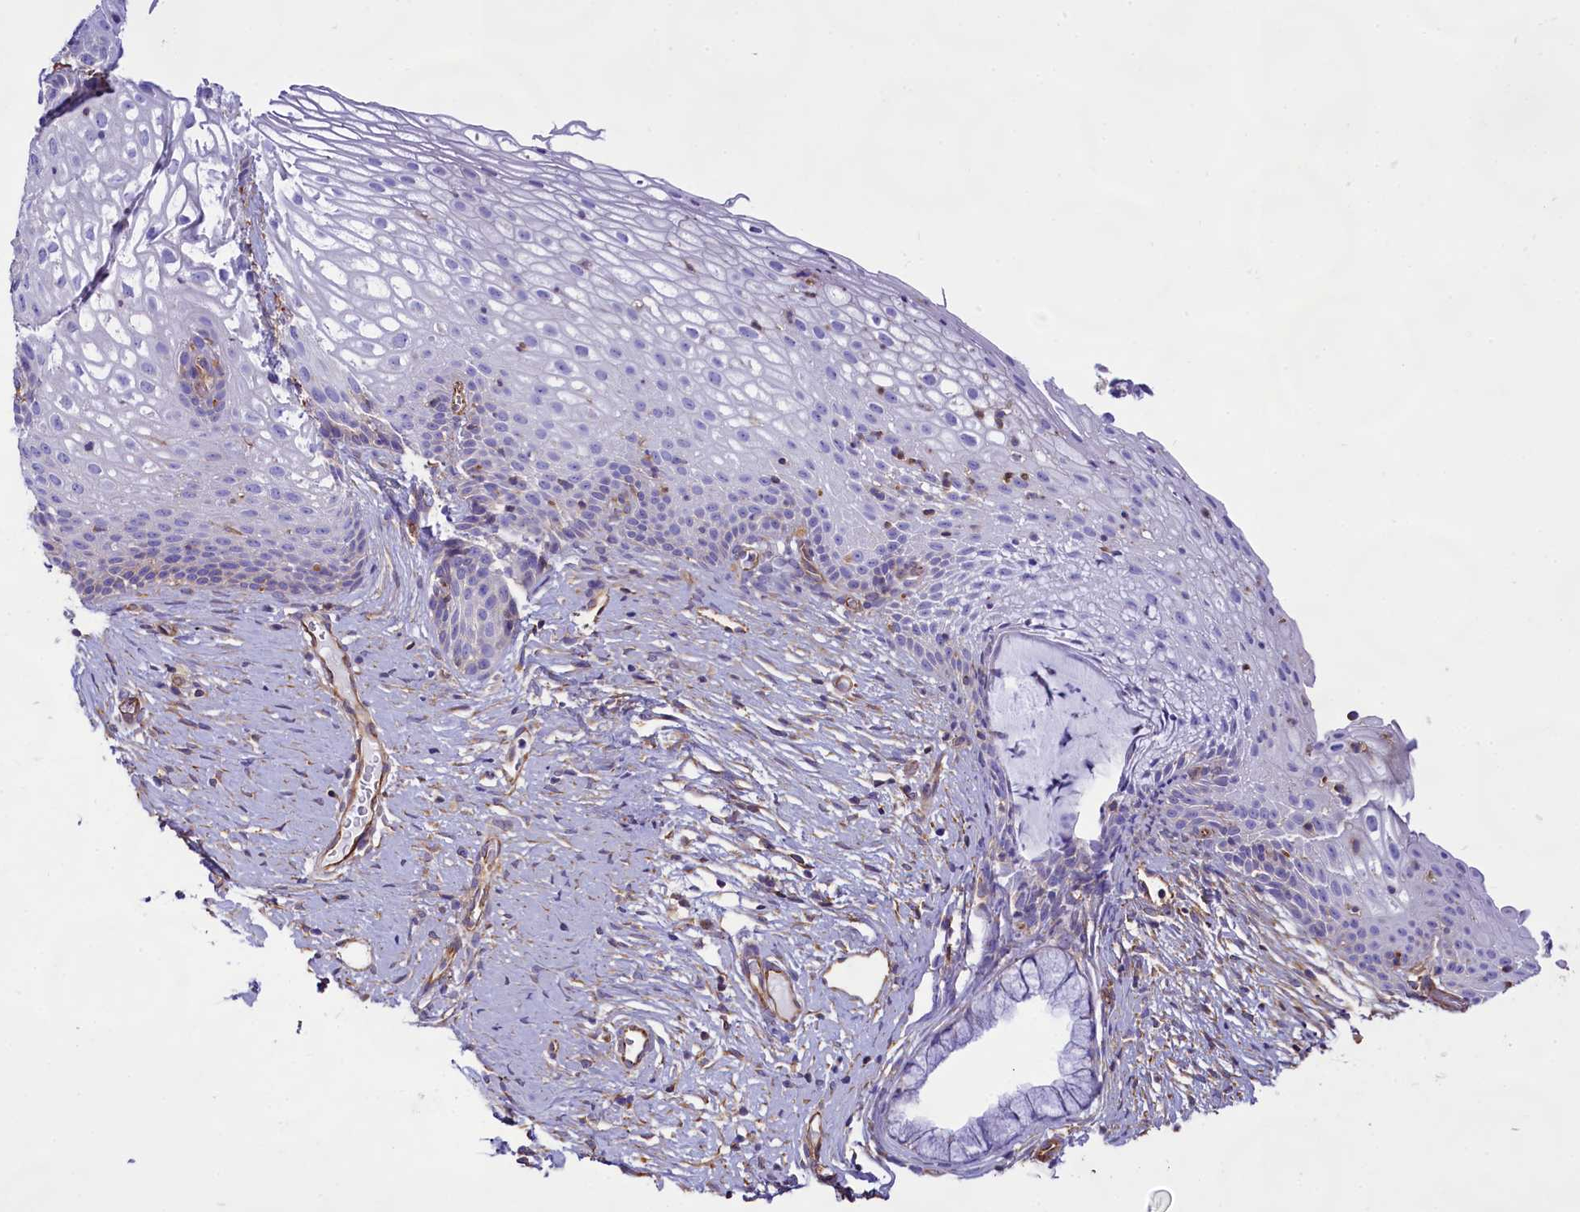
{"staining": {"intensity": "negative", "quantity": "none", "location": "none"}, "tissue": "cervix", "cell_type": "Glandular cells", "image_type": "normal", "snomed": [{"axis": "morphology", "description": "Normal tissue, NOS"}, {"axis": "topography", "description": "Cervix"}], "caption": "A photomicrograph of human cervix is negative for staining in glandular cells. (DAB immunohistochemistry visualized using brightfield microscopy, high magnification).", "gene": "CD99", "patient": {"sex": "female", "age": 33}}